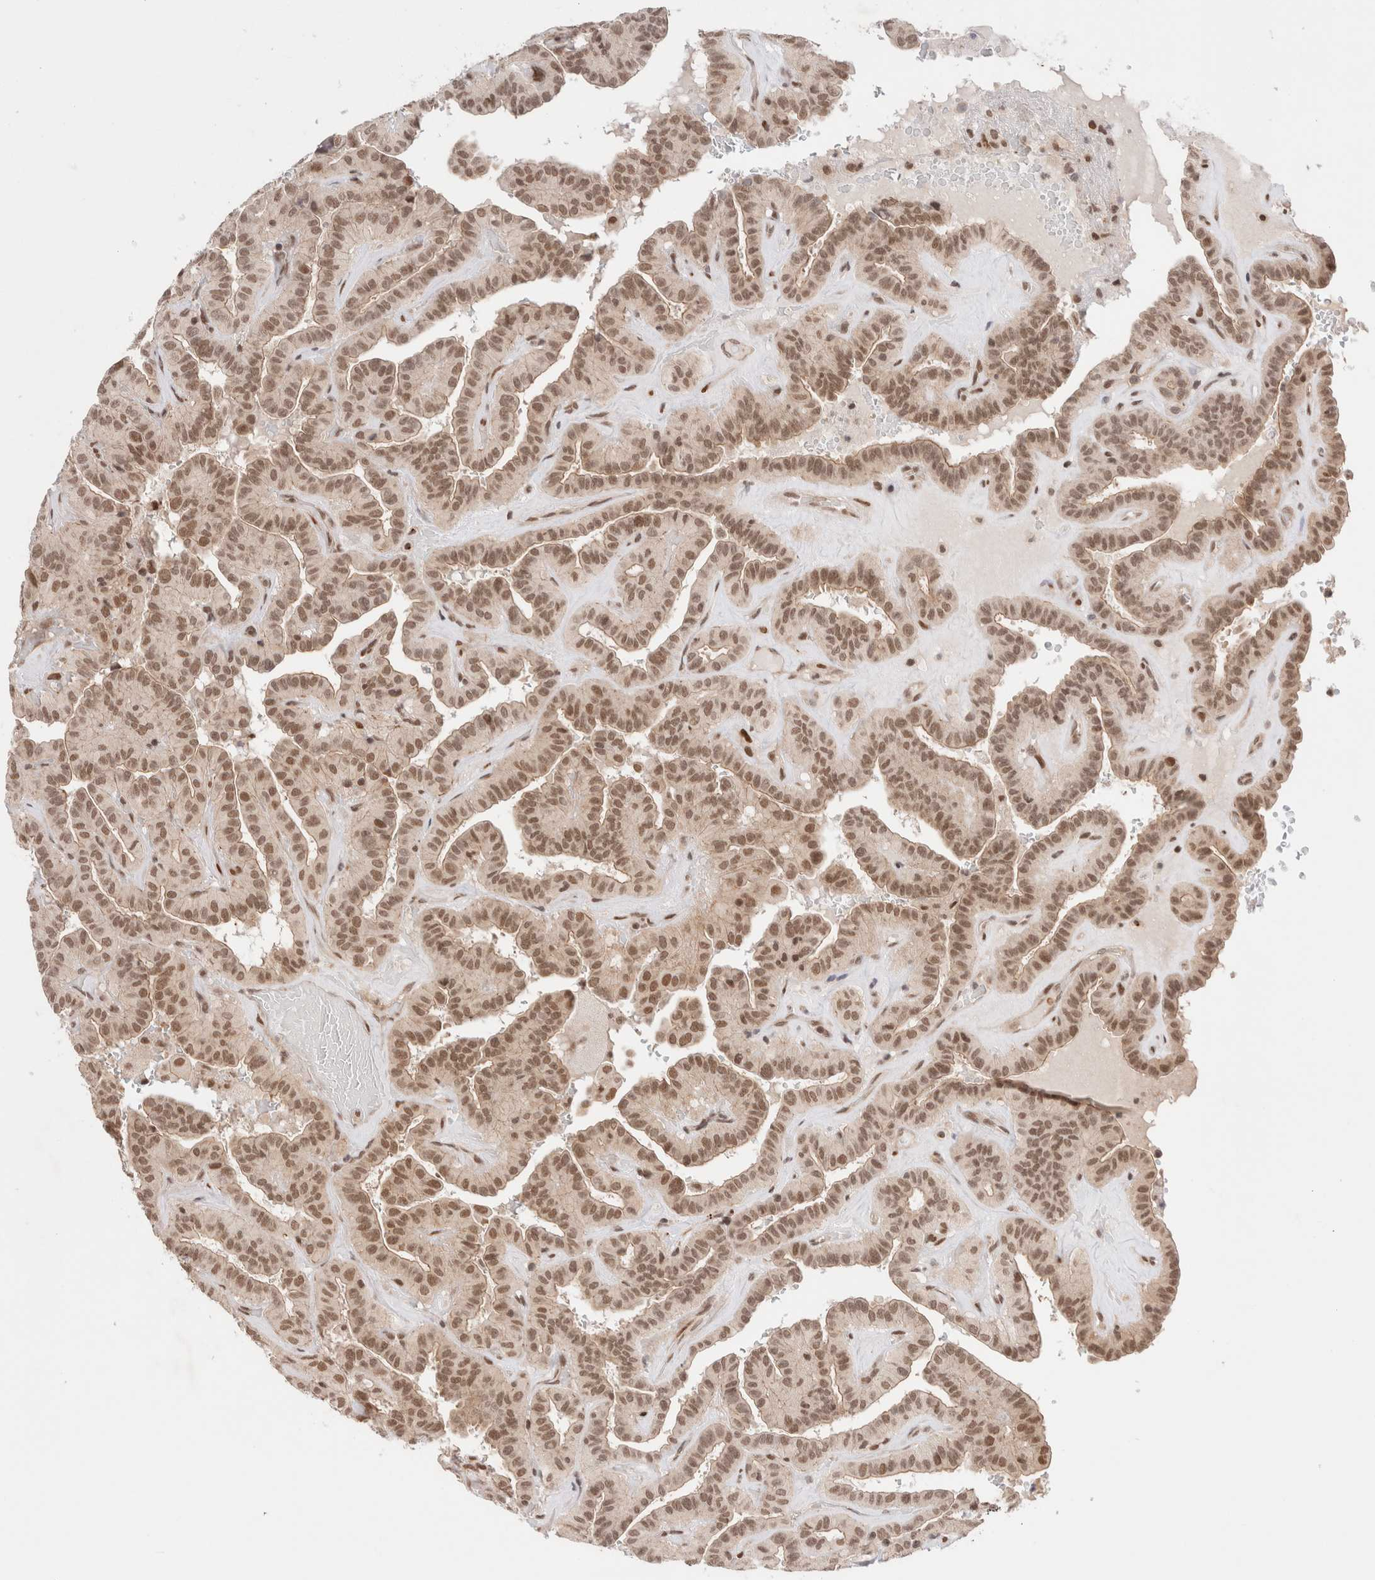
{"staining": {"intensity": "moderate", "quantity": ">75%", "location": "nuclear"}, "tissue": "thyroid cancer", "cell_type": "Tumor cells", "image_type": "cancer", "snomed": [{"axis": "morphology", "description": "Papillary adenocarcinoma, NOS"}, {"axis": "topography", "description": "Thyroid gland"}], "caption": "Papillary adenocarcinoma (thyroid) stained for a protein (brown) demonstrates moderate nuclear positive positivity in approximately >75% of tumor cells.", "gene": "GATAD2A", "patient": {"sex": "male", "age": 77}}